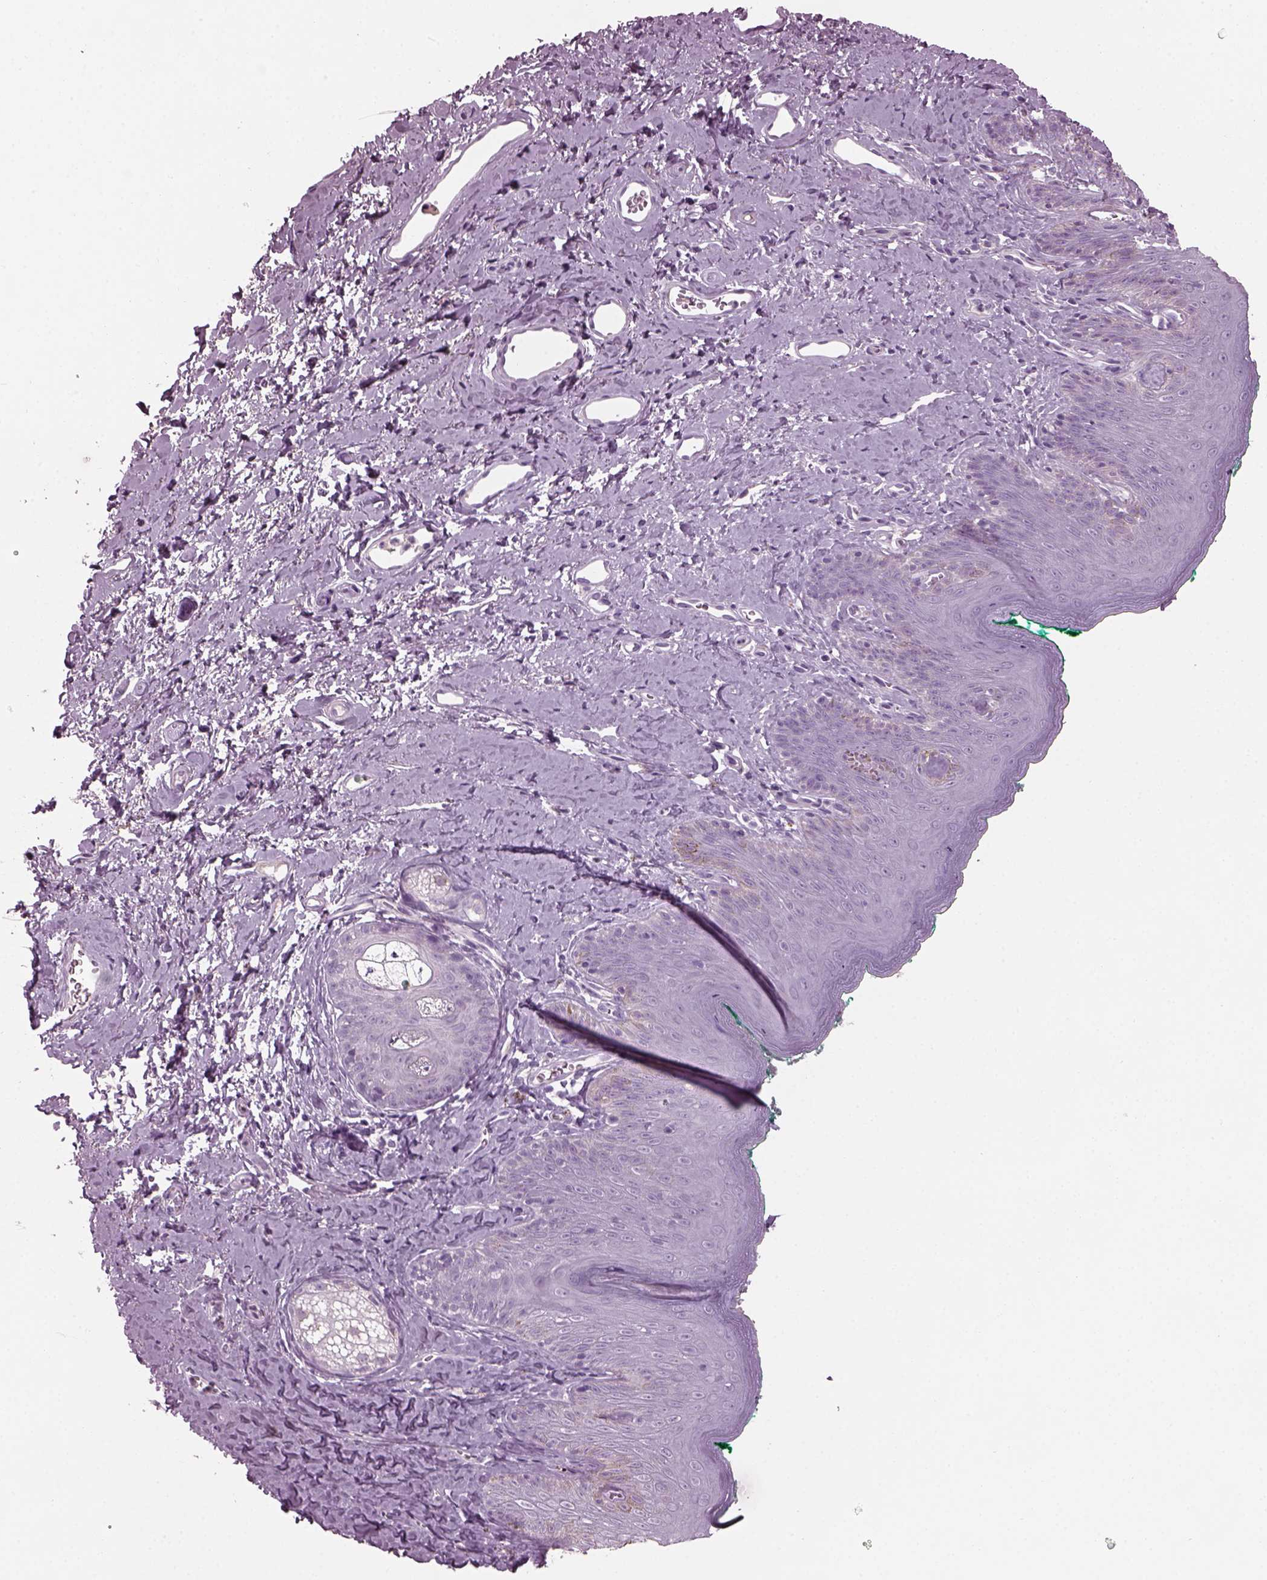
{"staining": {"intensity": "negative", "quantity": "none", "location": "none"}, "tissue": "skin", "cell_type": "Epidermal cells", "image_type": "normal", "snomed": [{"axis": "morphology", "description": "Normal tissue, NOS"}, {"axis": "topography", "description": "Vulva"}], "caption": "An image of skin stained for a protein displays no brown staining in epidermal cells.", "gene": "DPYSL5", "patient": {"sex": "female", "age": 66}}